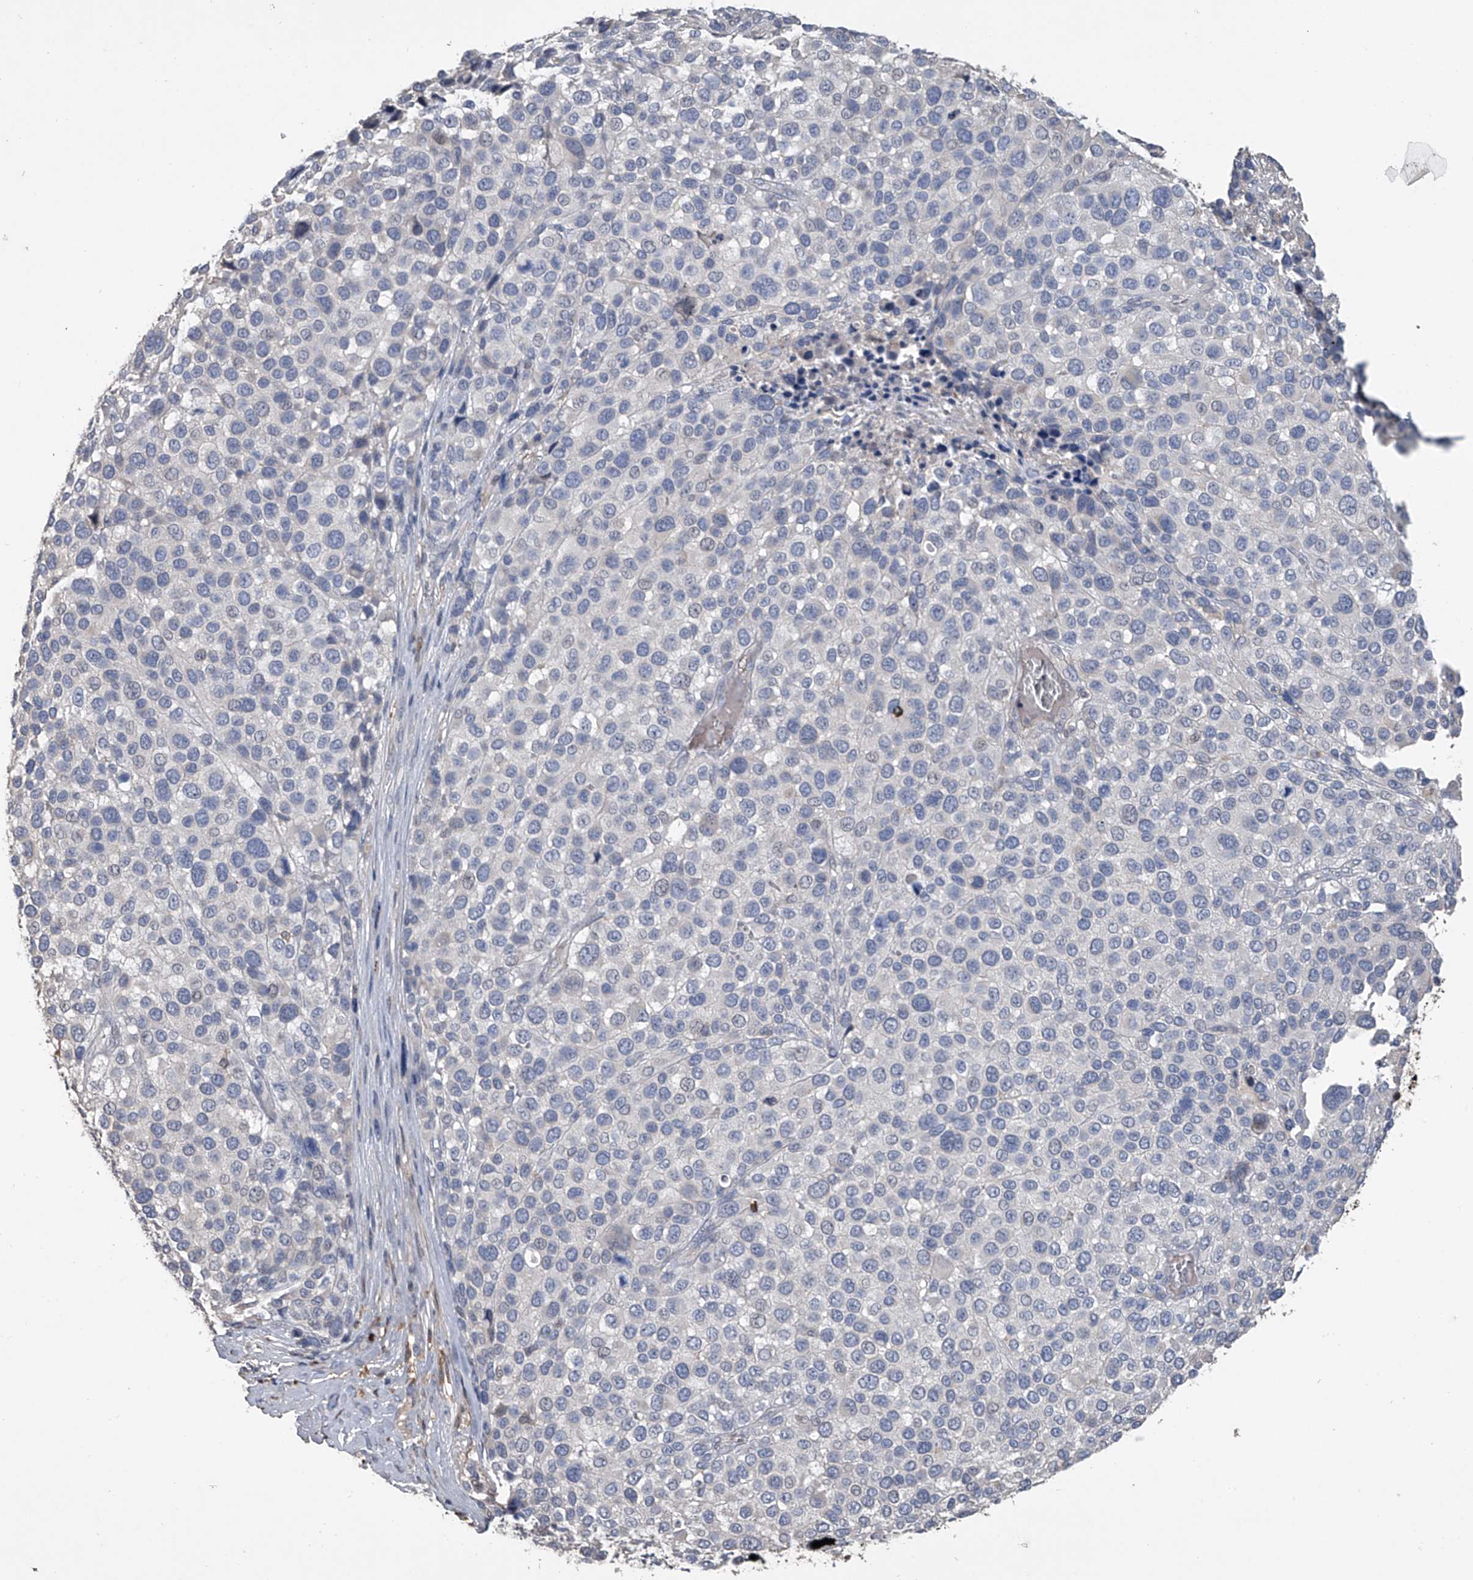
{"staining": {"intensity": "negative", "quantity": "none", "location": "none"}, "tissue": "melanoma", "cell_type": "Tumor cells", "image_type": "cancer", "snomed": [{"axis": "morphology", "description": "Malignant melanoma, NOS"}, {"axis": "topography", "description": "Skin of trunk"}], "caption": "This is an IHC photomicrograph of malignant melanoma. There is no positivity in tumor cells.", "gene": "DOCK9", "patient": {"sex": "male", "age": 71}}